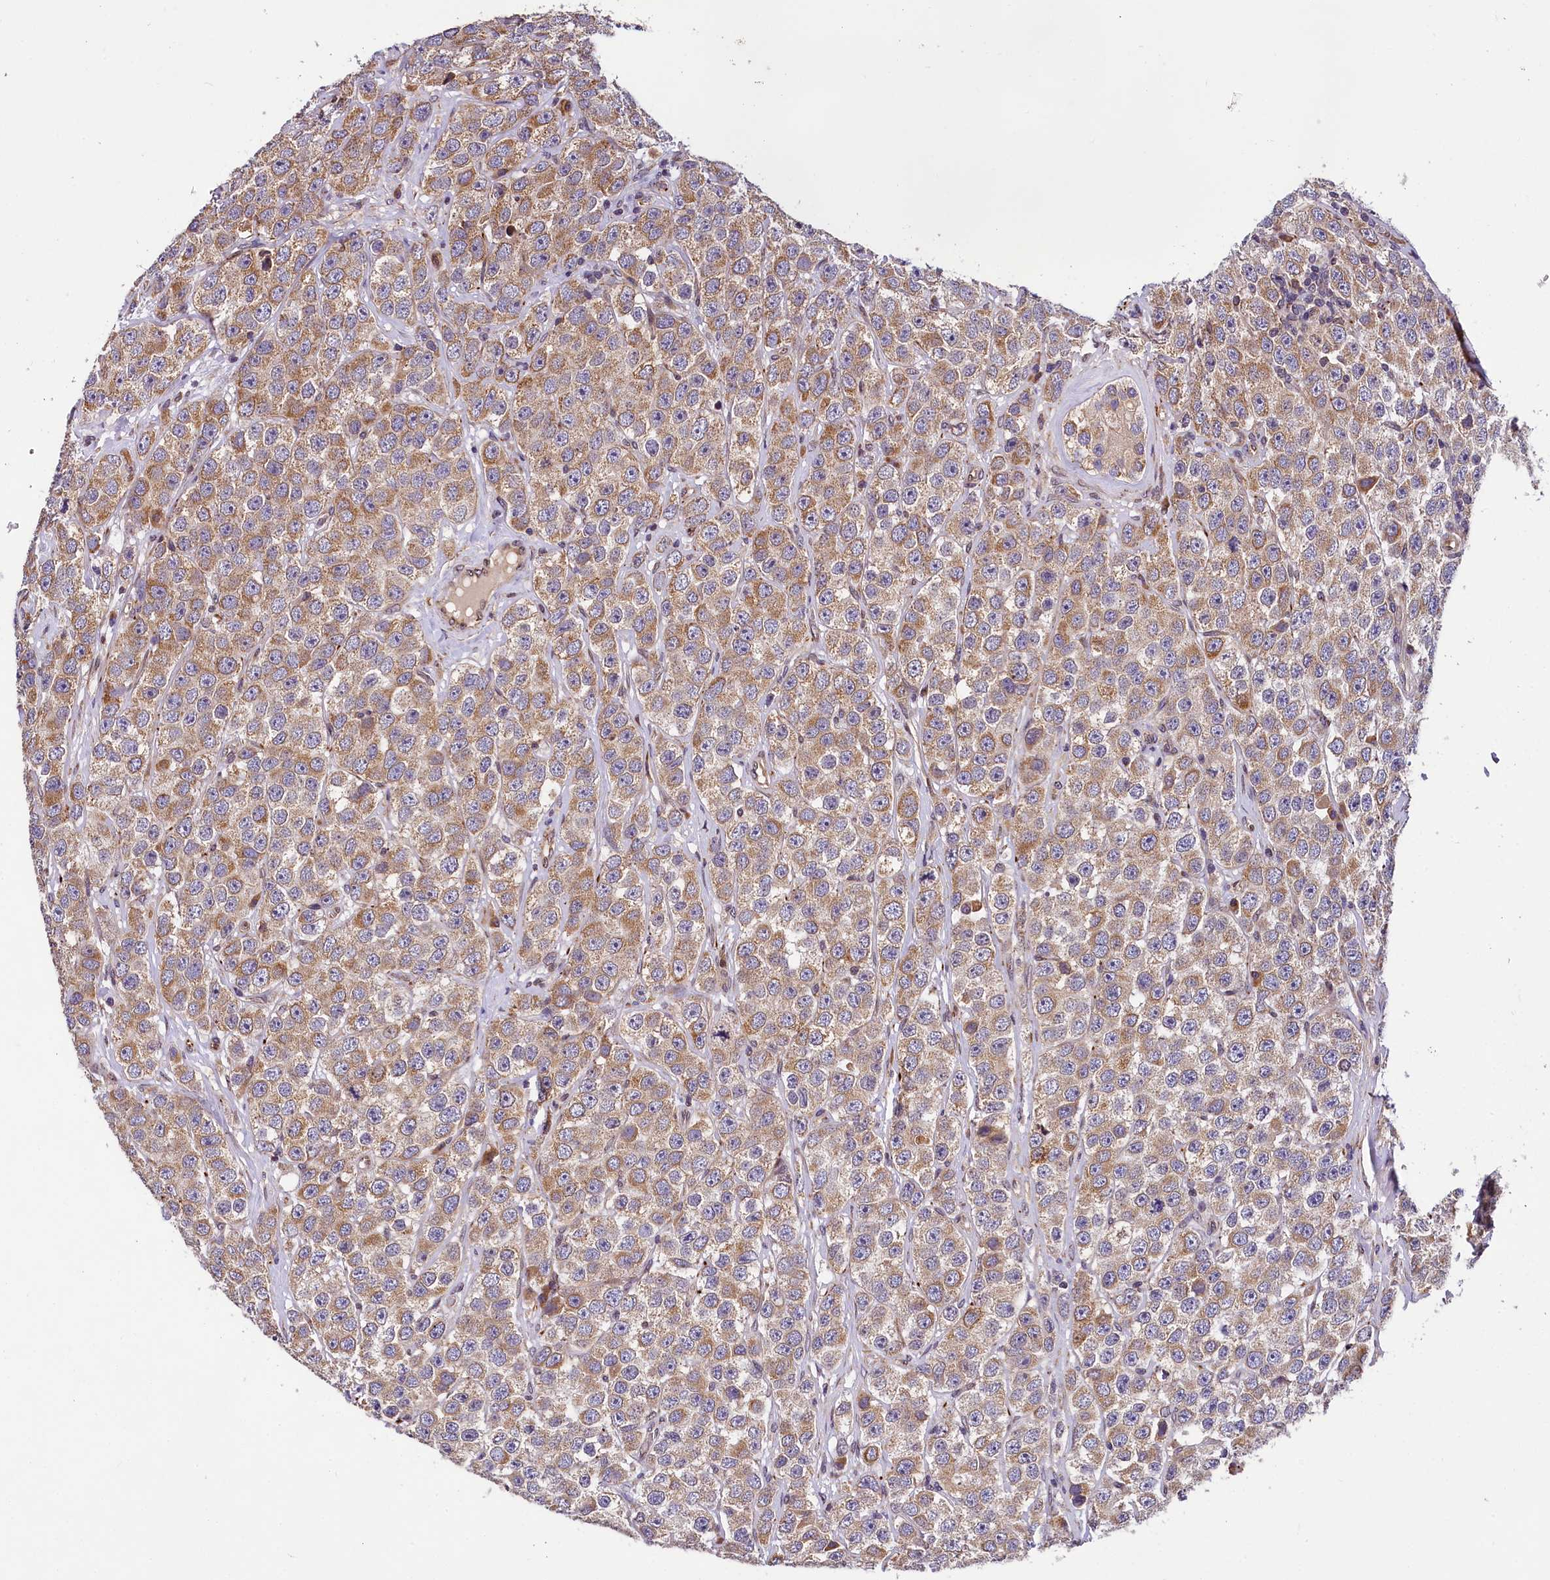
{"staining": {"intensity": "moderate", "quantity": ">75%", "location": "cytoplasmic/membranous"}, "tissue": "testis cancer", "cell_type": "Tumor cells", "image_type": "cancer", "snomed": [{"axis": "morphology", "description": "Seminoma, NOS"}, {"axis": "topography", "description": "Testis"}], "caption": "Immunohistochemistry photomicrograph of neoplastic tissue: testis cancer stained using immunohistochemistry displays medium levels of moderate protein expression localized specifically in the cytoplasmic/membranous of tumor cells, appearing as a cytoplasmic/membranous brown color.", "gene": "SUPV3L1", "patient": {"sex": "male", "age": 28}}